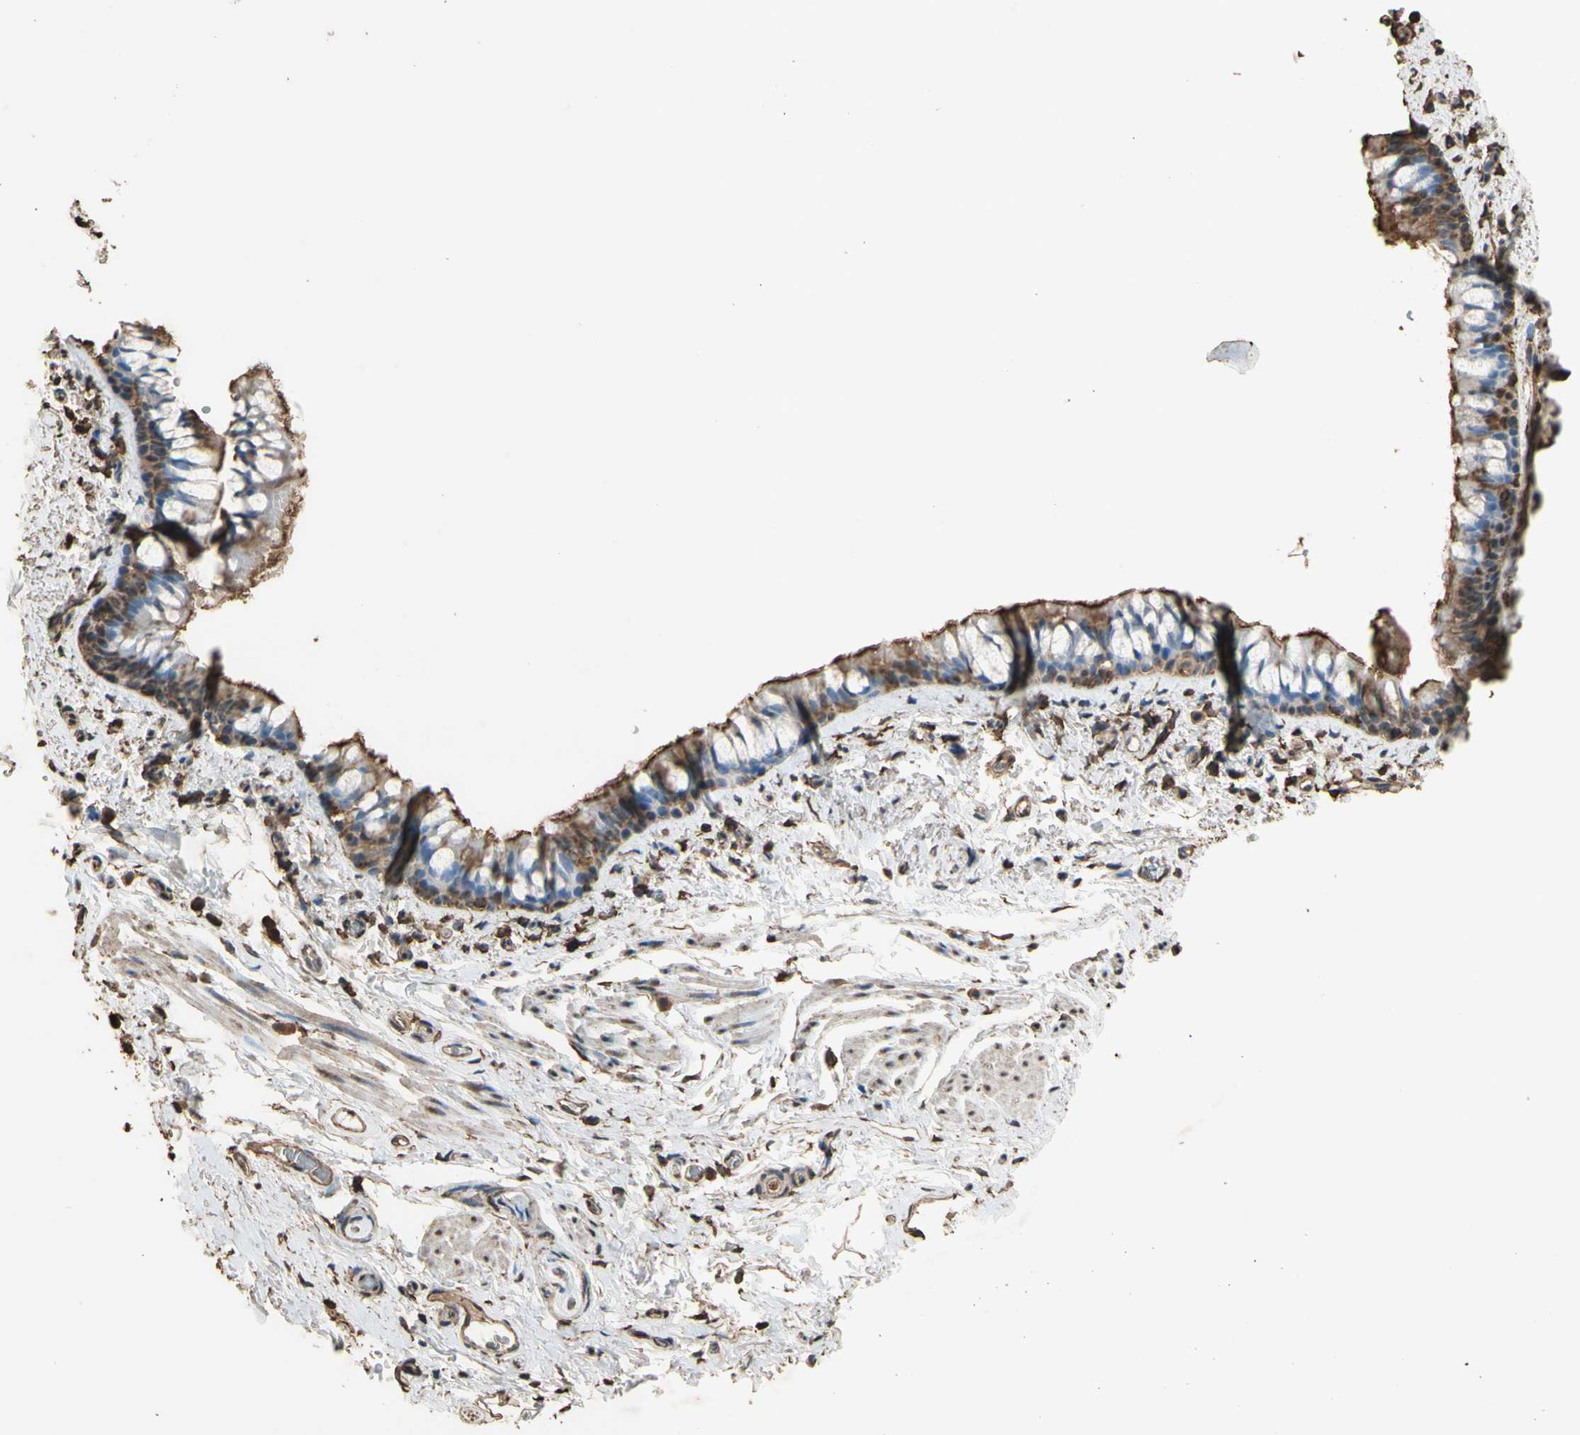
{"staining": {"intensity": "strong", "quantity": ">75%", "location": "cytoplasmic/membranous,nuclear"}, "tissue": "bronchus", "cell_type": "Respiratory epithelial cells", "image_type": "normal", "snomed": [{"axis": "morphology", "description": "Normal tissue, NOS"}, {"axis": "morphology", "description": "Malignant melanoma, Metastatic site"}, {"axis": "topography", "description": "Bronchus"}, {"axis": "topography", "description": "Lung"}], "caption": "Protein staining of unremarkable bronchus displays strong cytoplasmic/membranous,nuclear staining in approximately >75% of respiratory epithelial cells. (IHC, brightfield microscopy, high magnification).", "gene": "TNFSF13B", "patient": {"sex": "male", "age": 64}}